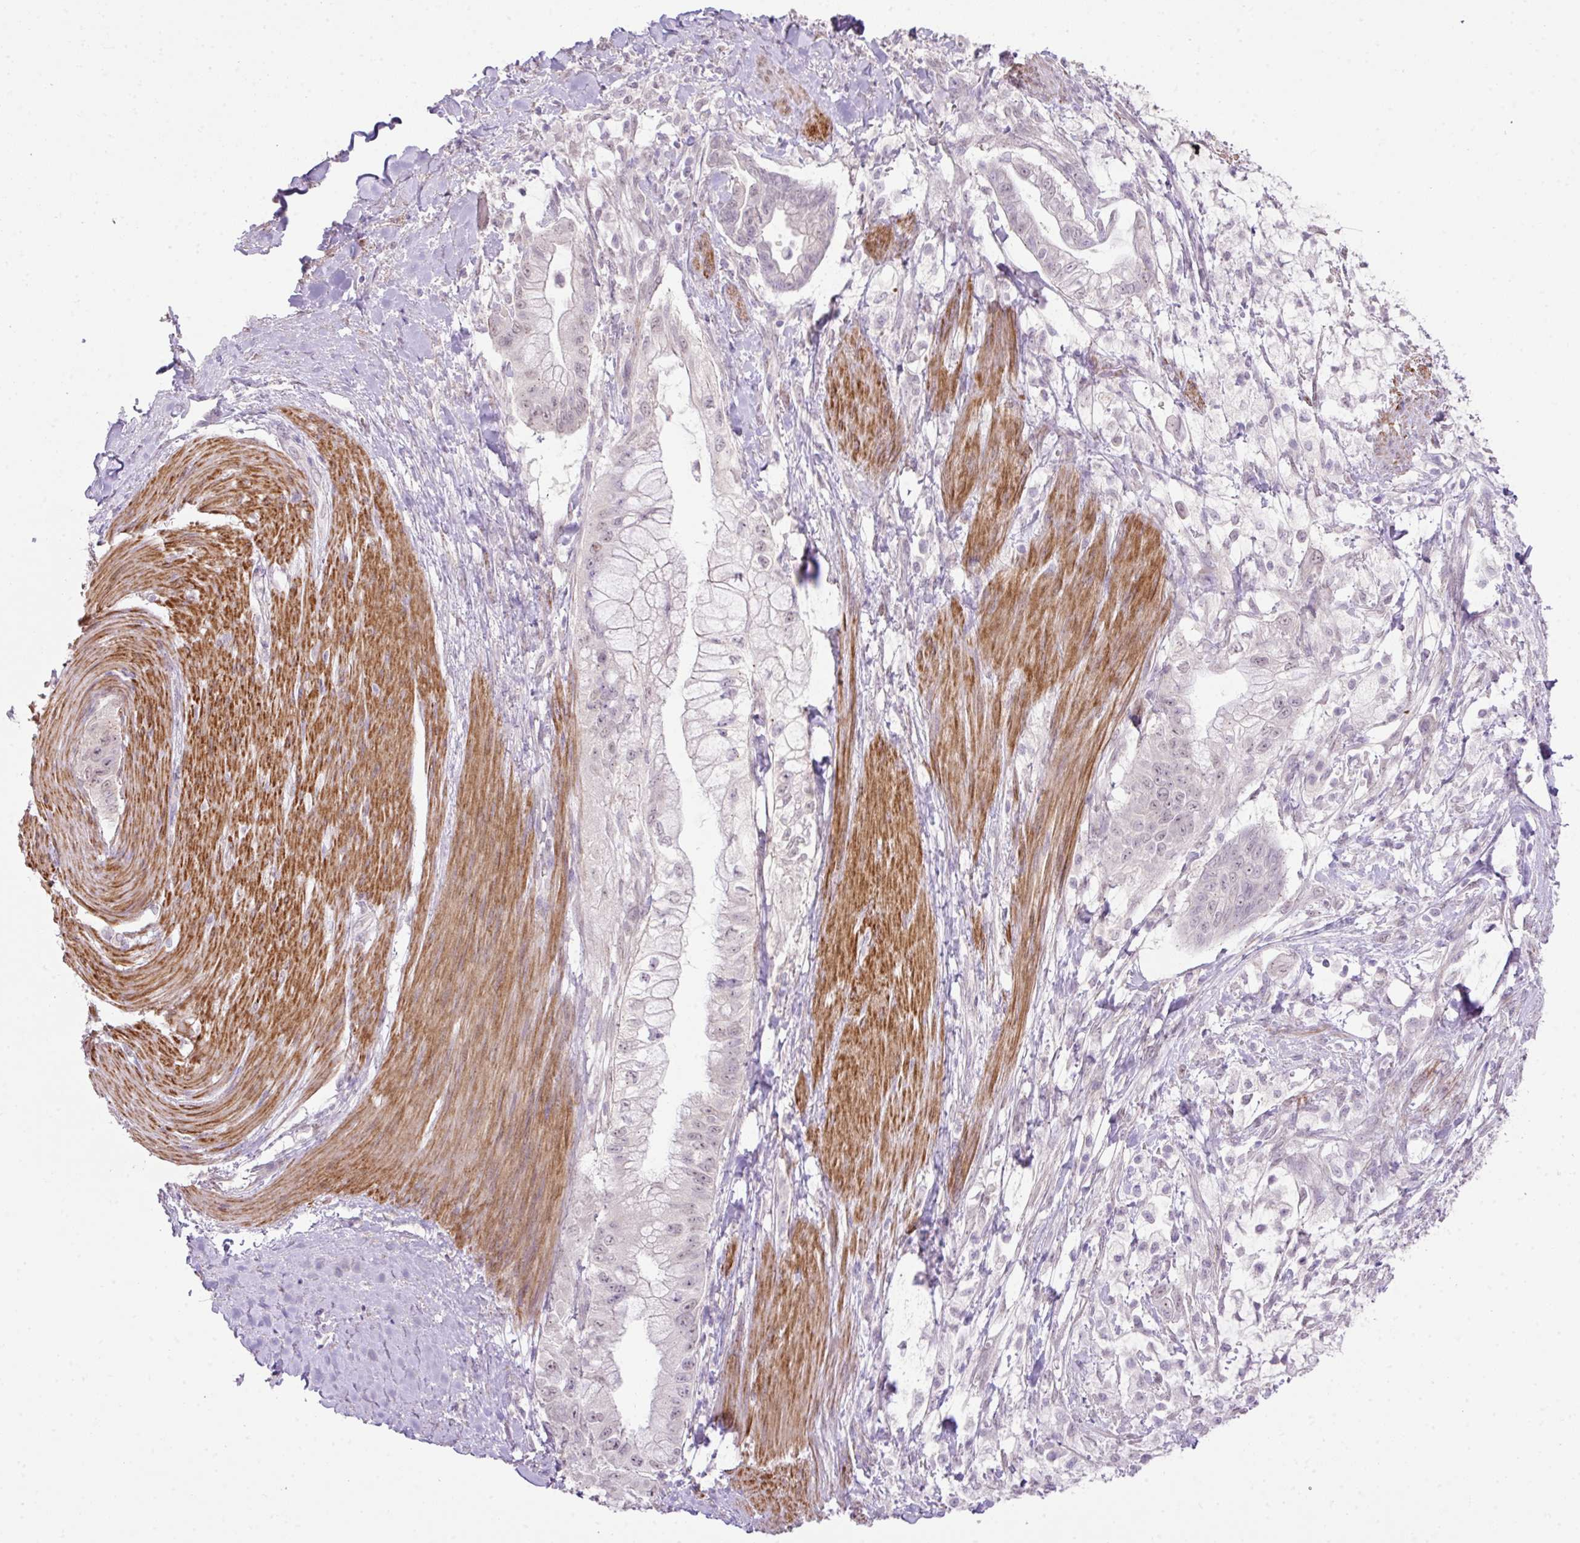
{"staining": {"intensity": "negative", "quantity": "none", "location": "none"}, "tissue": "pancreatic cancer", "cell_type": "Tumor cells", "image_type": "cancer", "snomed": [{"axis": "morphology", "description": "Adenocarcinoma, NOS"}, {"axis": "topography", "description": "Pancreas"}], "caption": "Pancreatic cancer was stained to show a protein in brown. There is no significant staining in tumor cells.", "gene": "DIP2A", "patient": {"sex": "male", "age": 48}}